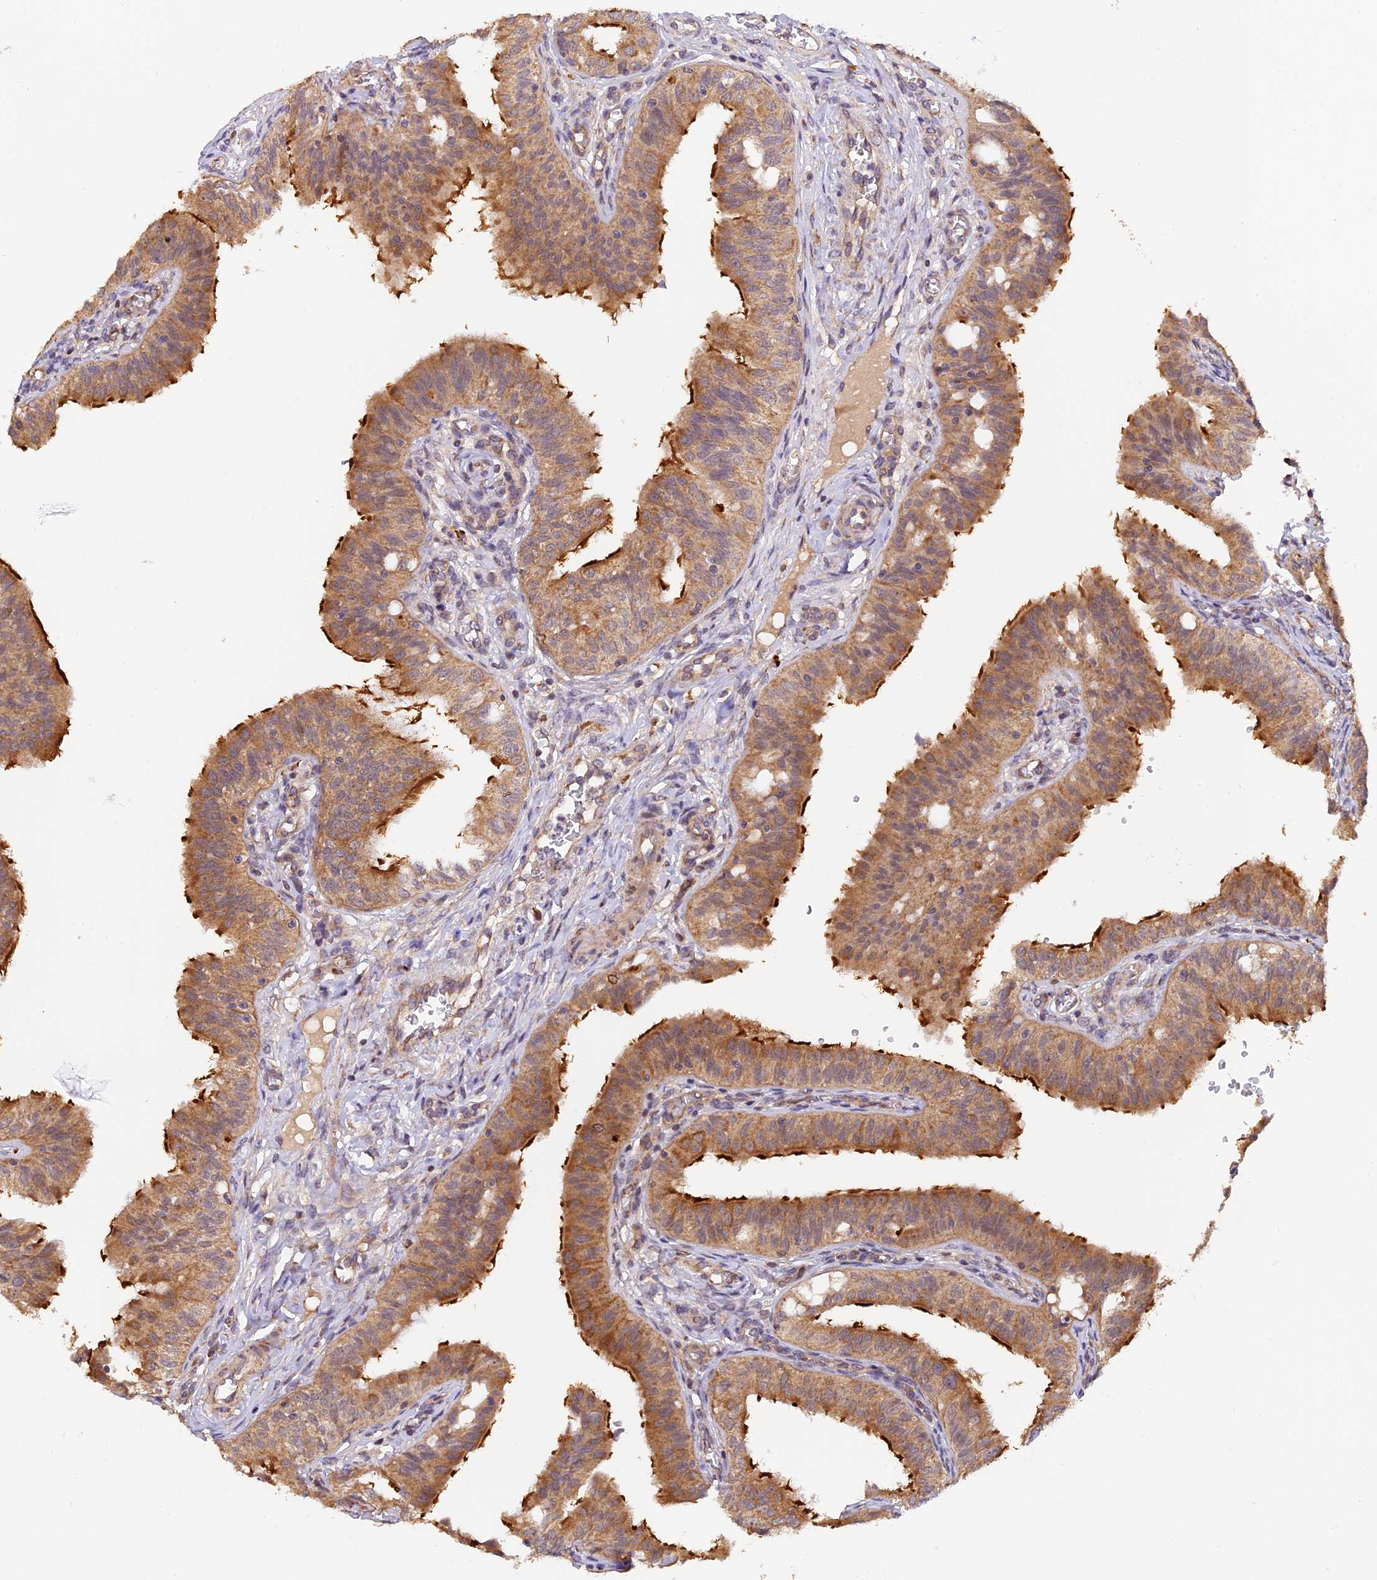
{"staining": {"intensity": "strong", "quantity": "25%-75%", "location": "cytoplasmic/membranous"}, "tissue": "fallopian tube", "cell_type": "Glandular cells", "image_type": "normal", "snomed": [{"axis": "morphology", "description": "Normal tissue, NOS"}, {"axis": "topography", "description": "Fallopian tube"}, {"axis": "topography", "description": "Ovary"}], "caption": "This image reveals immunohistochemistry (IHC) staining of unremarkable fallopian tube, with high strong cytoplasmic/membranous expression in about 25%-75% of glandular cells.", "gene": "MNS1", "patient": {"sex": "female", "age": 42}}